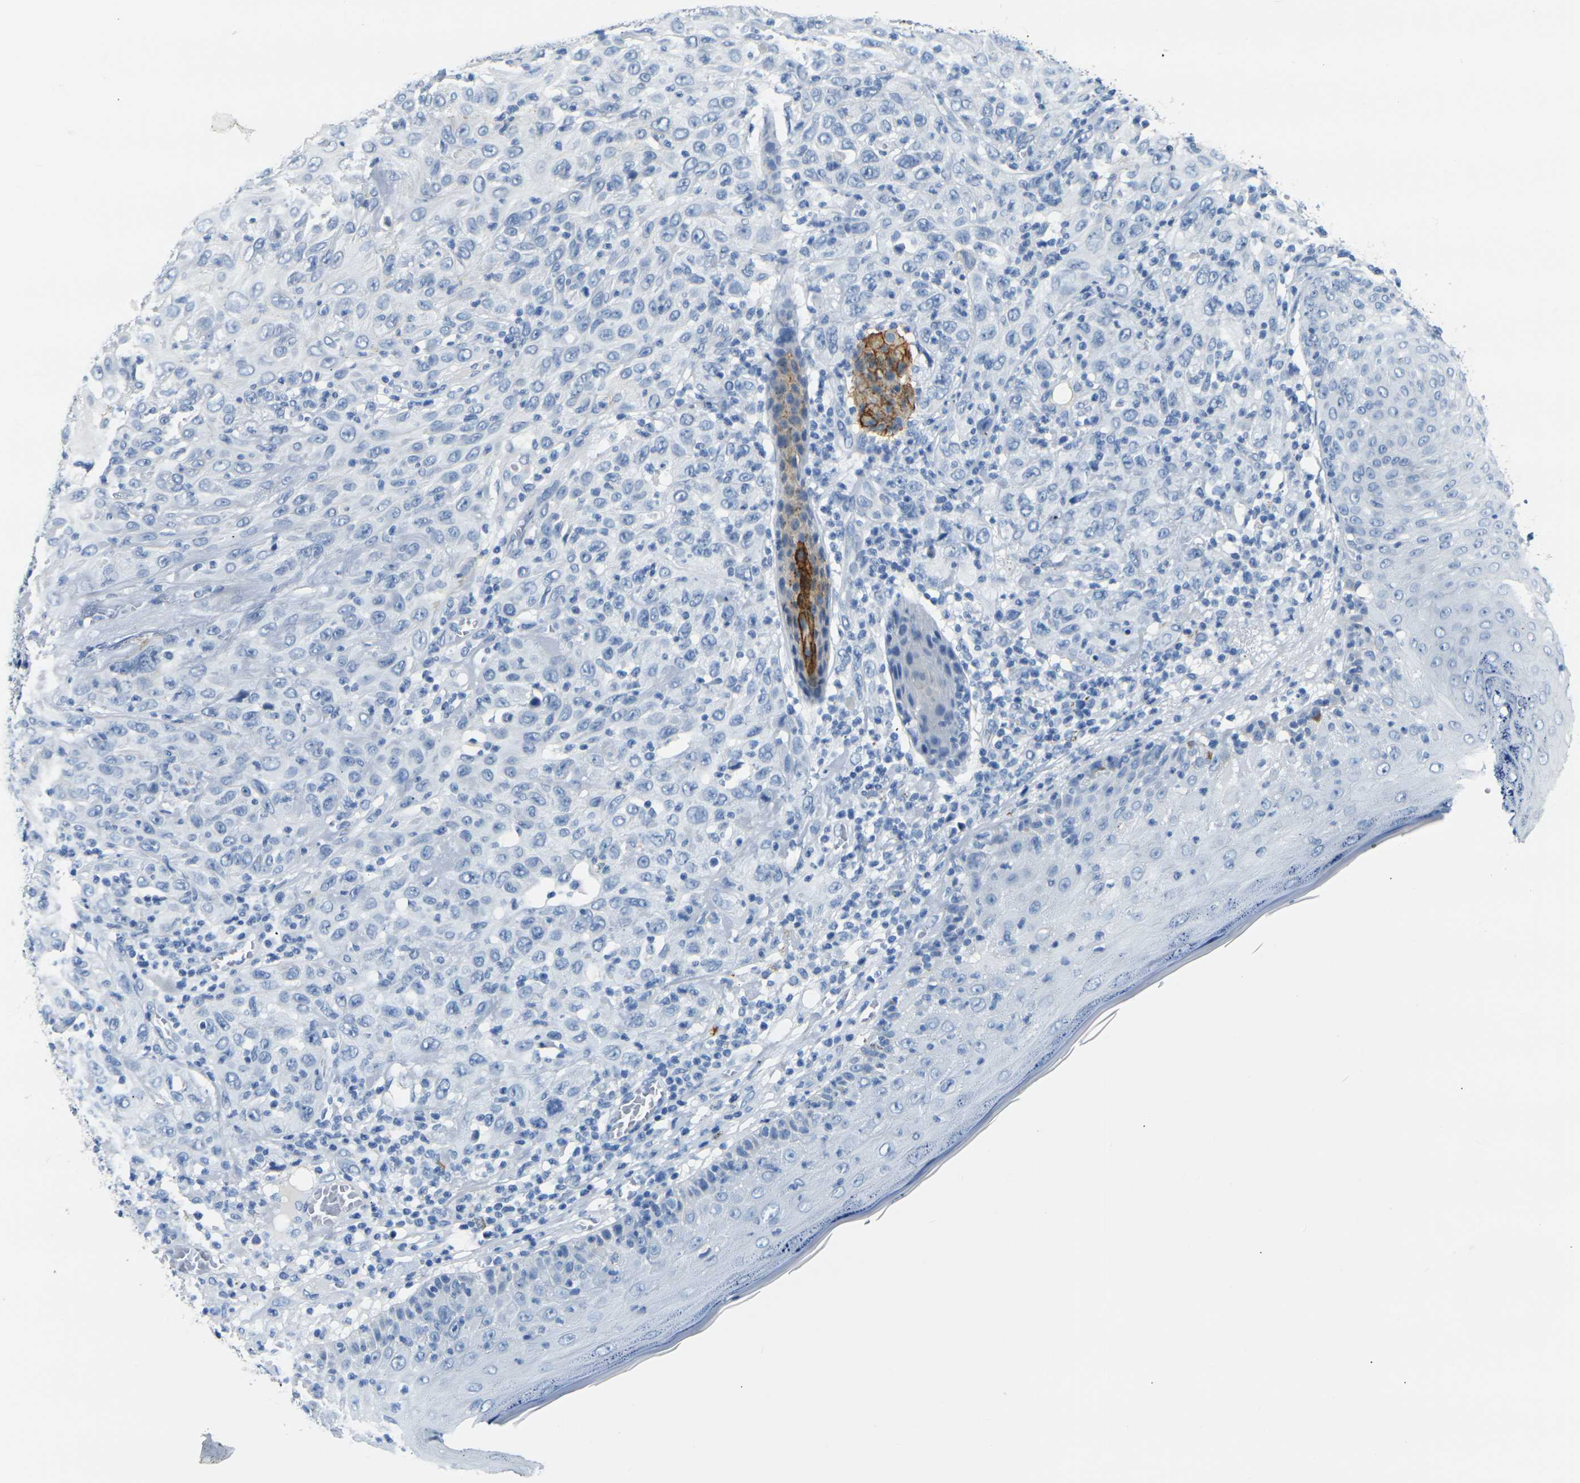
{"staining": {"intensity": "moderate", "quantity": "25%-75%", "location": "cytoplasmic/membranous"}, "tissue": "skin cancer", "cell_type": "Tumor cells", "image_type": "cancer", "snomed": [{"axis": "morphology", "description": "Squamous cell carcinoma, NOS"}, {"axis": "topography", "description": "Skin"}], "caption": "A micrograph of human skin squamous cell carcinoma stained for a protein exhibits moderate cytoplasmic/membranous brown staining in tumor cells.", "gene": "CLDN7", "patient": {"sex": "female", "age": 88}}